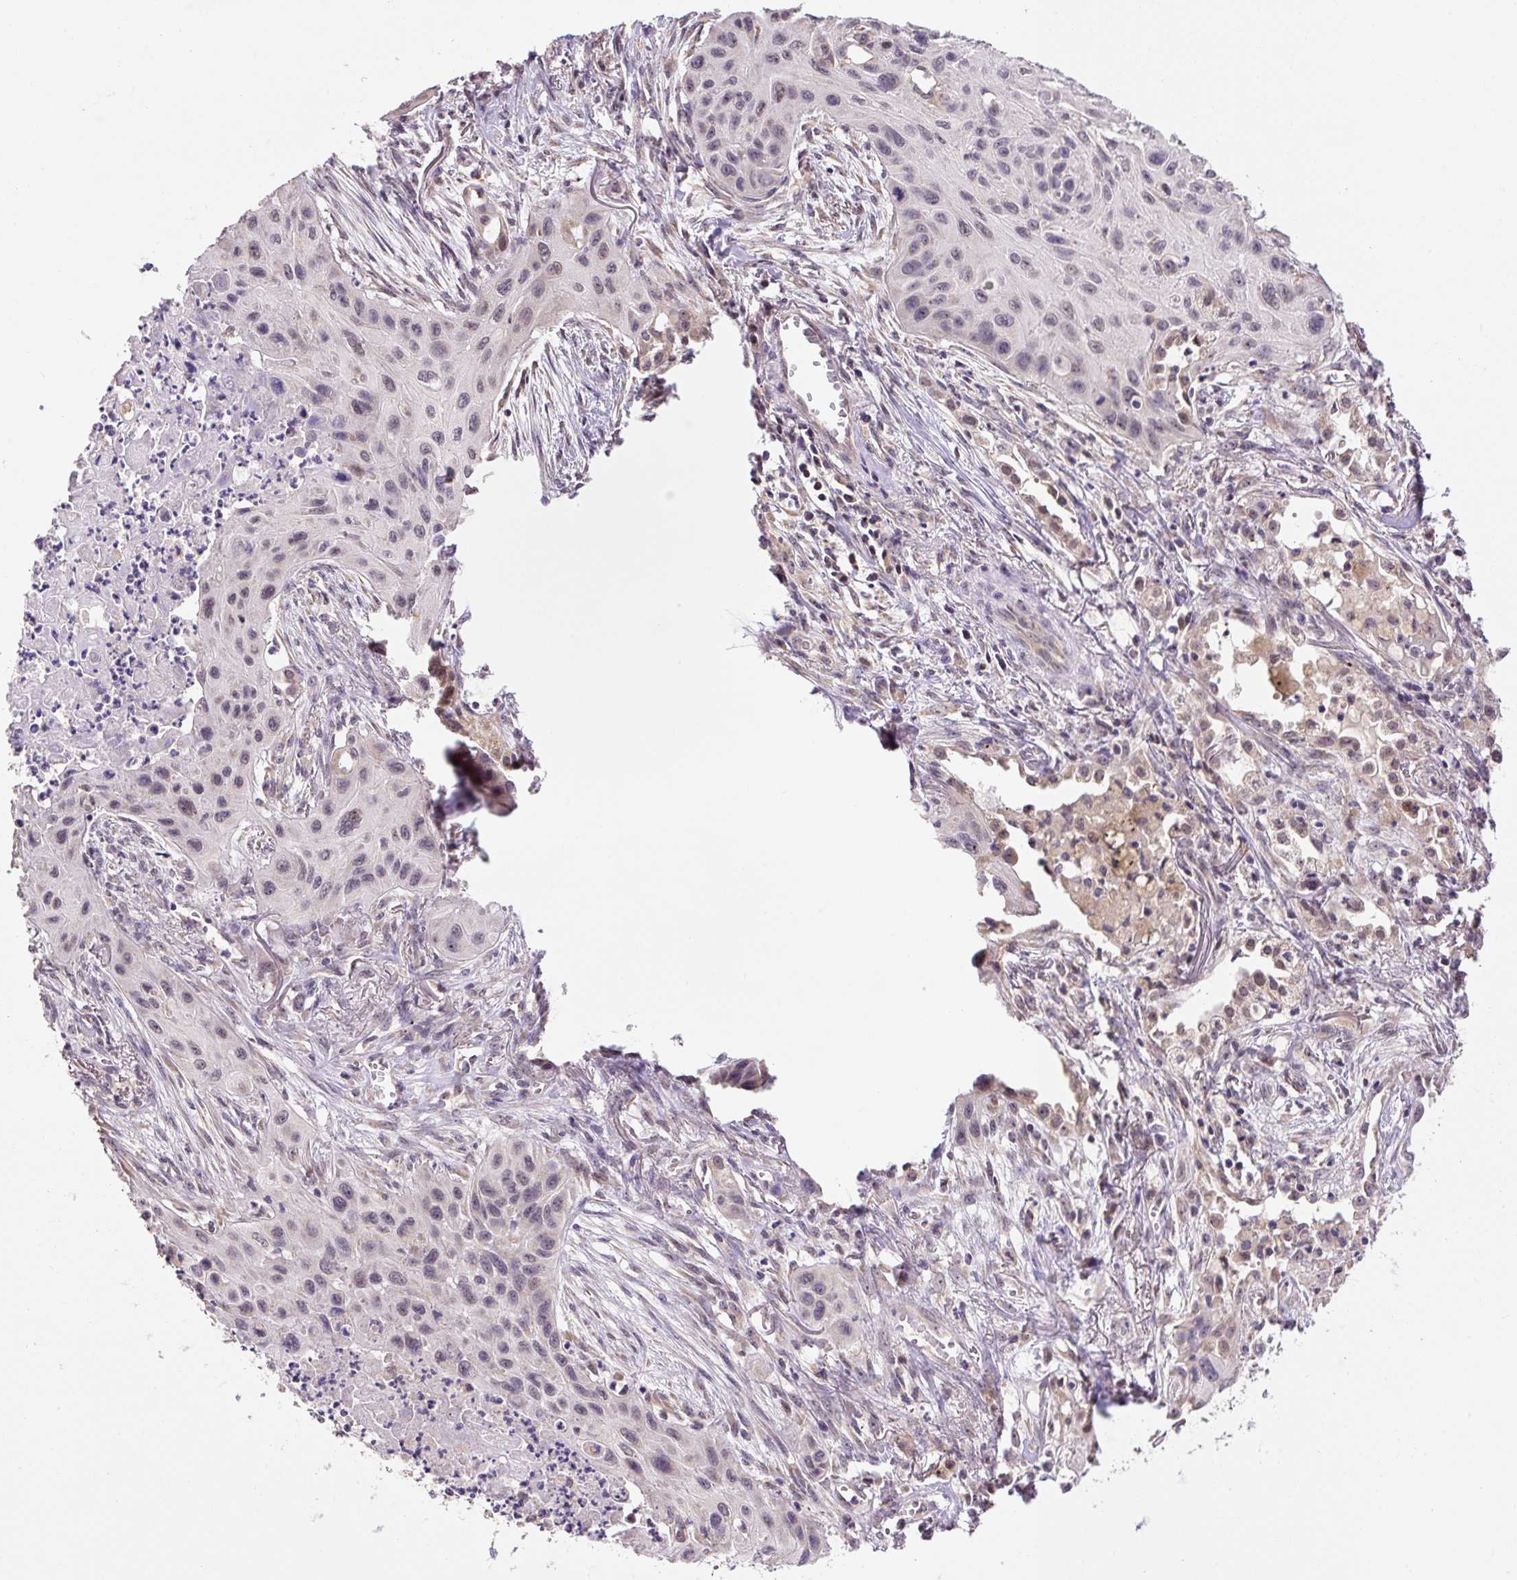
{"staining": {"intensity": "weak", "quantity": "25%-75%", "location": "nuclear"}, "tissue": "lung cancer", "cell_type": "Tumor cells", "image_type": "cancer", "snomed": [{"axis": "morphology", "description": "Squamous cell carcinoma, NOS"}, {"axis": "topography", "description": "Lung"}], "caption": "This histopathology image reveals IHC staining of lung squamous cell carcinoma, with low weak nuclear staining in about 25%-75% of tumor cells.", "gene": "MFSD9", "patient": {"sex": "male", "age": 71}}